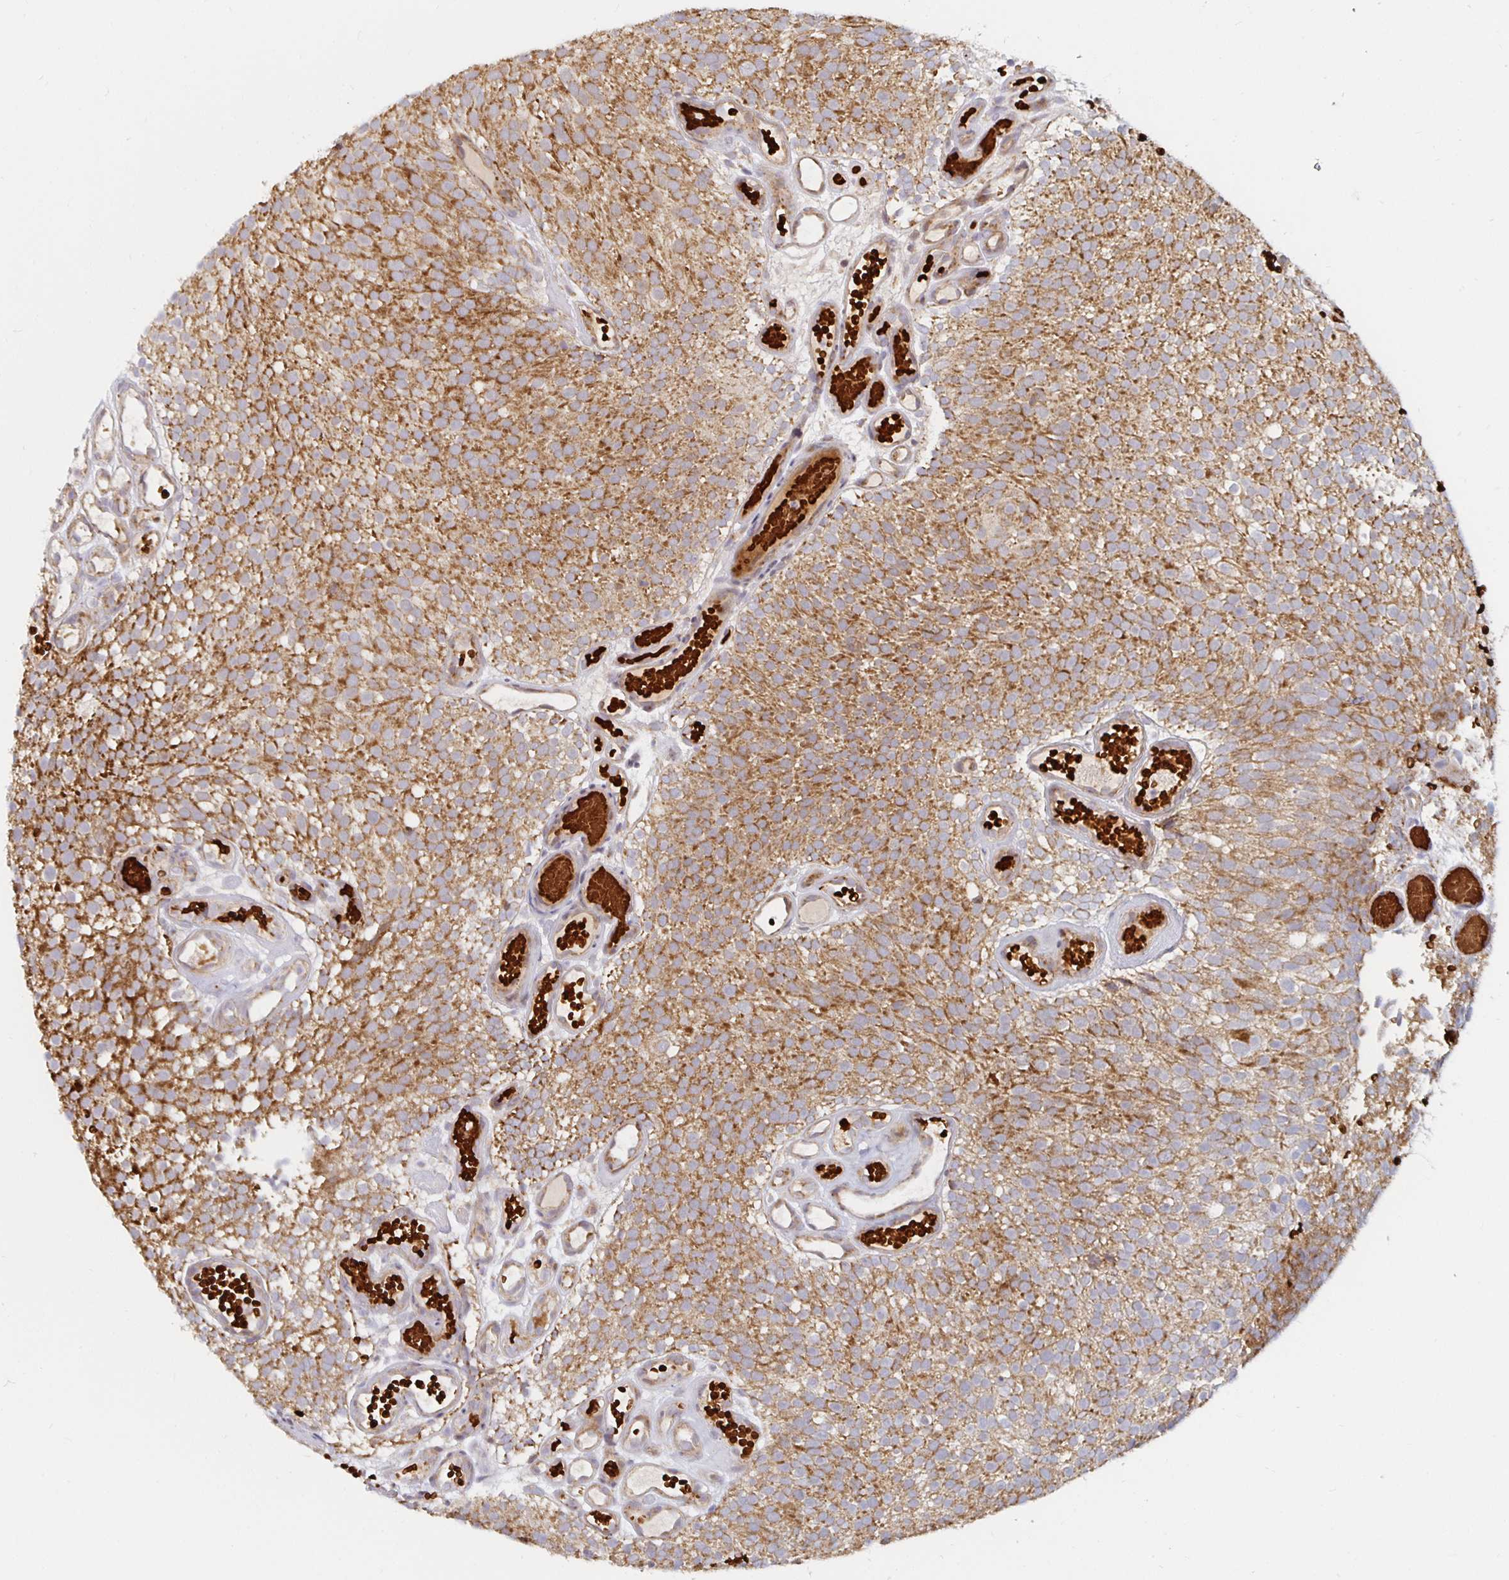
{"staining": {"intensity": "moderate", "quantity": ">75%", "location": "cytoplasmic/membranous"}, "tissue": "urothelial cancer", "cell_type": "Tumor cells", "image_type": "cancer", "snomed": [{"axis": "morphology", "description": "Urothelial carcinoma, Low grade"}, {"axis": "topography", "description": "Urinary bladder"}], "caption": "Immunohistochemistry of urothelial carcinoma (low-grade) exhibits medium levels of moderate cytoplasmic/membranous positivity in approximately >75% of tumor cells. (DAB IHC, brown staining for protein, blue staining for nuclei).", "gene": "MRPL28", "patient": {"sex": "male", "age": 78}}